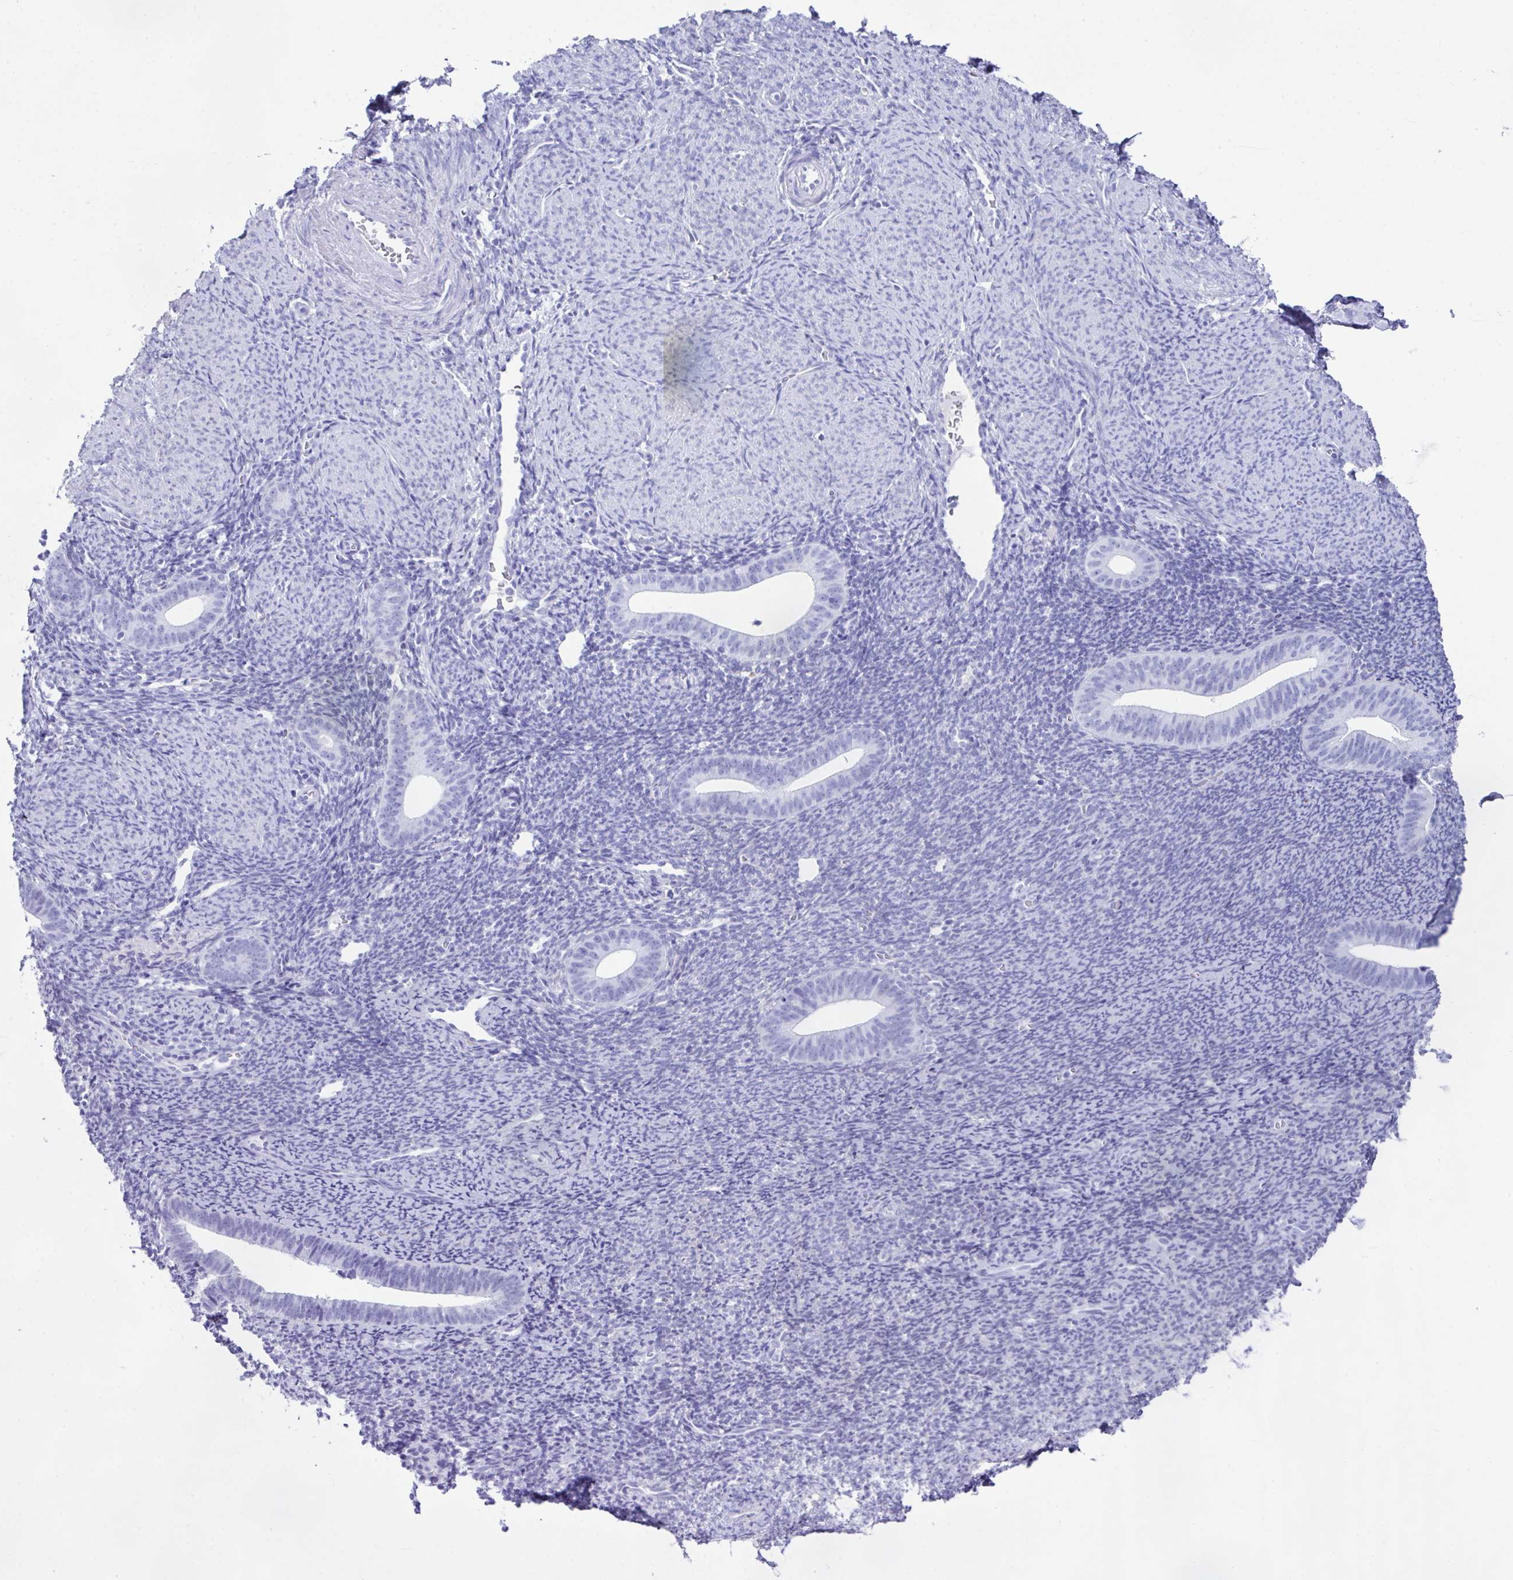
{"staining": {"intensity": "negative", "quantity": "none", "location": "none"}, "tissue": "endometrium", "cell_type": "Cells in endometrial stroma", "image_type": "normal", "snomed": [{"axis": "morphology", "description": "Normal tissue, NOS"}, {"axis": "topography", "description": "Endometrium"}], "caption": "Cells in endometrial stroma show no significant protein positivity in normal endometrium.", "gene": "LGALS4", "patient": {"sex": "female", "age": 39}}